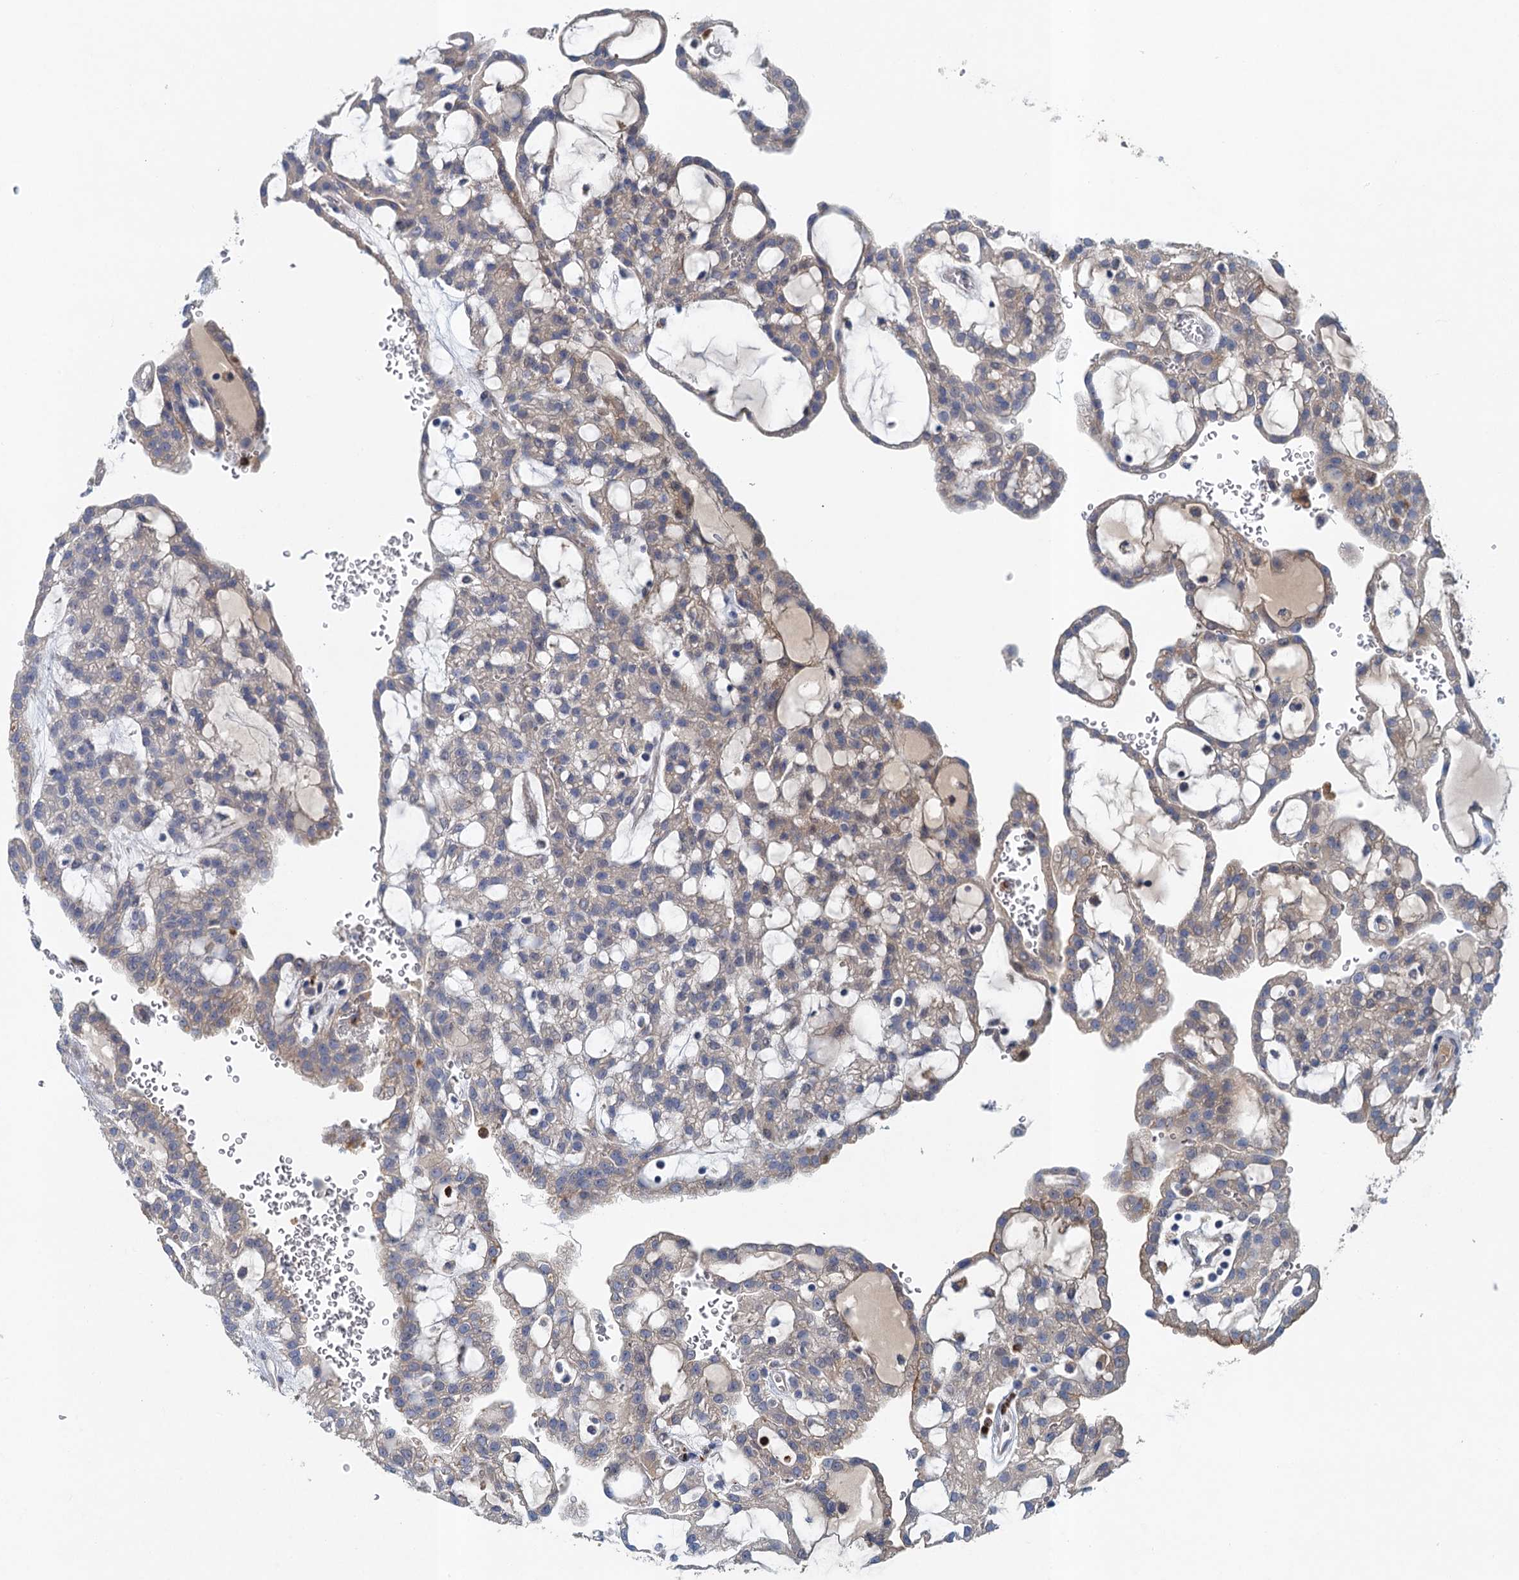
{"staining": {"intensity": "weak", "quantity": "<25%", "location": "cytoplasmic/membranous"}, "tissue": "renal cancer", "cell_type": "Tumor cells", "image_type": "cancer", "snomed": [{"axis": "morphology", "description": "Adenocarcinoma, NOS"}, {"axis": "topography", "description": "Kidney"}], "caption": "An immunohistochemistry image of adenocarcinoma (renal) is shown. There is no staining in tumor cells of adenocarcinoma (renal).", "gene": "TPCN1", "patient": {"sex": "male", "age": 63}}